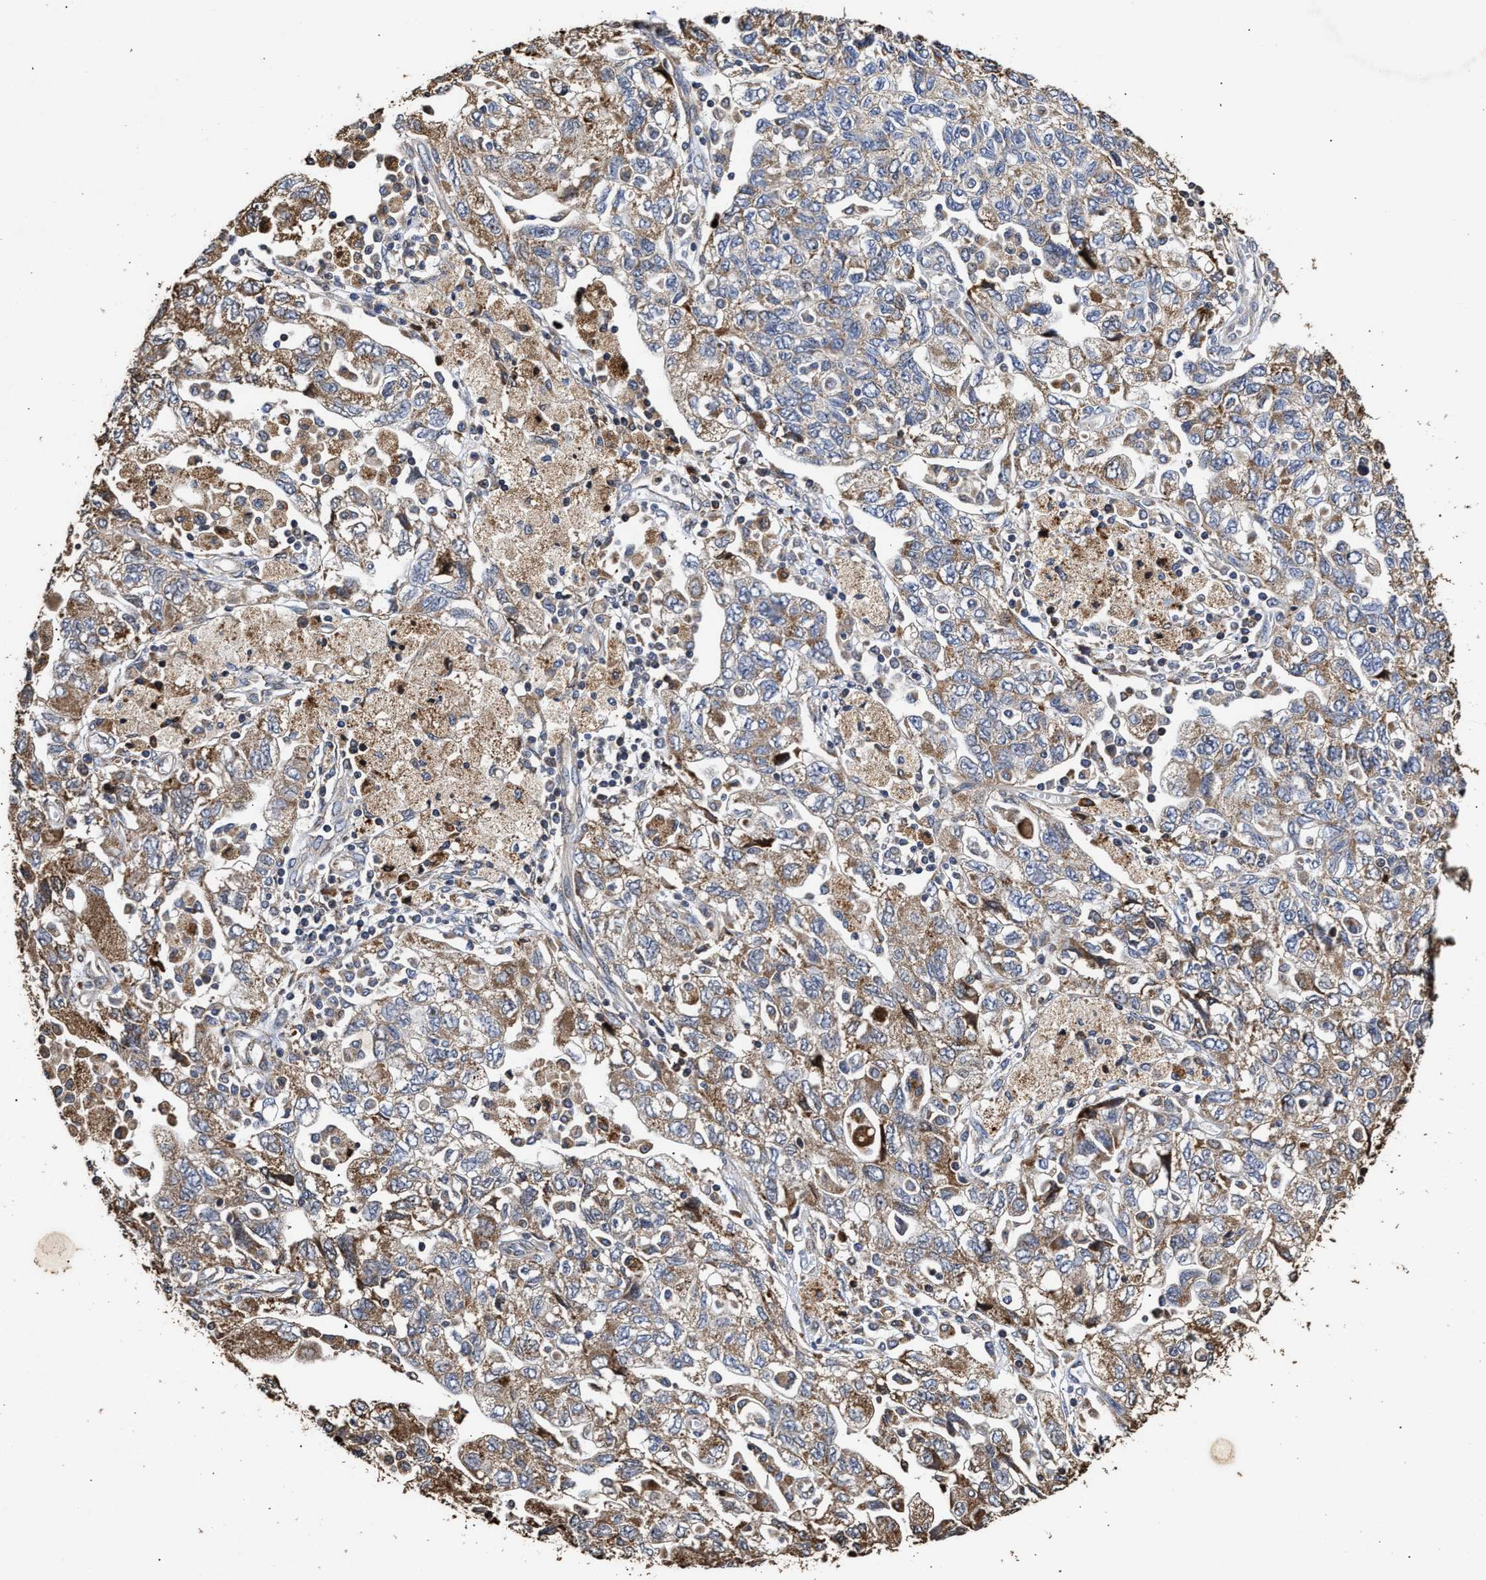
{"staining": {"intensity": "moderate", "quantity": "25%-75%", "location": "cytoplasmic/membranous"}, "tissue": "ovarian cancer", "cell_type": "Tumor cells", "image_type": "cancer", "snomed": [{"axis": "morphology", "description": "Carcinoma, NOS"}, {"axis": "morphology", "description": "Cystadenocarcinoma, serous, NOS"}, {"axis": "topography", "description": "Ovary"}], "caption": "Immunohistochemical staining of ovarian serous cystadenocarcinoma exhibits medium levels of moderate cytoplasmic/membranous staining in about 25%-75% of tumor cells. (DAB IHC, brown staining for protein, blue staining for nuclei).", "gene": "GOSR1", "patient": {"sex": "female", "age": 69}}